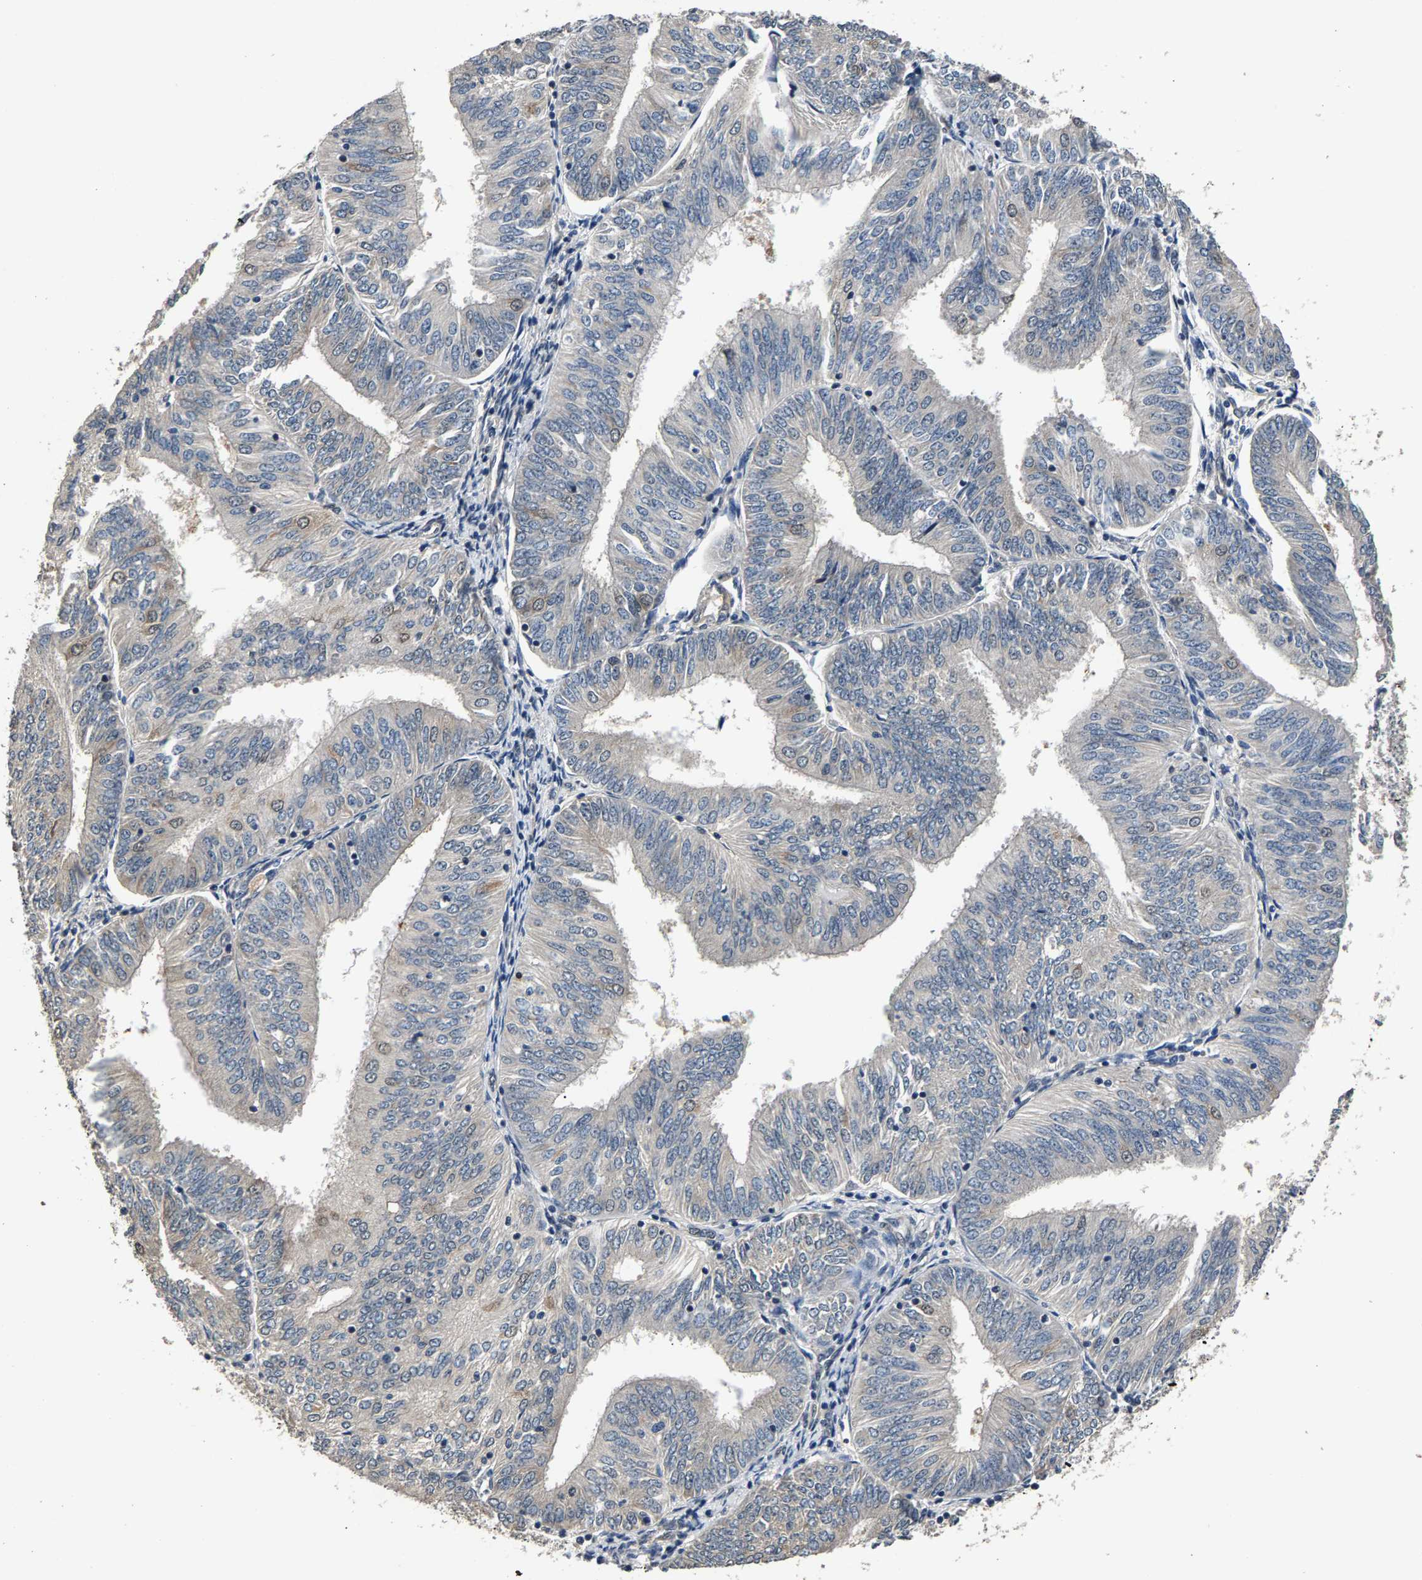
{"staining": {"intensity": "negative", "quantity": "none", "location": "none"}, "tissue": "endometrial cancer", "cell_type": "Tumor cells", "image_type": "cancer", "snomed": [{"axis": "morphology", "description": "Adenocarcinoma, NOS"}, {"axis": "topography", "description": "Endometrium"}], "caption": "Immunohistochemistry photomicrograph of endometrial adenocarcinoma stained for a protein (brown), which displays no expression in tumor cells.", "gene": "RBM33", "patient": {"sex": "female", "age": 58}}